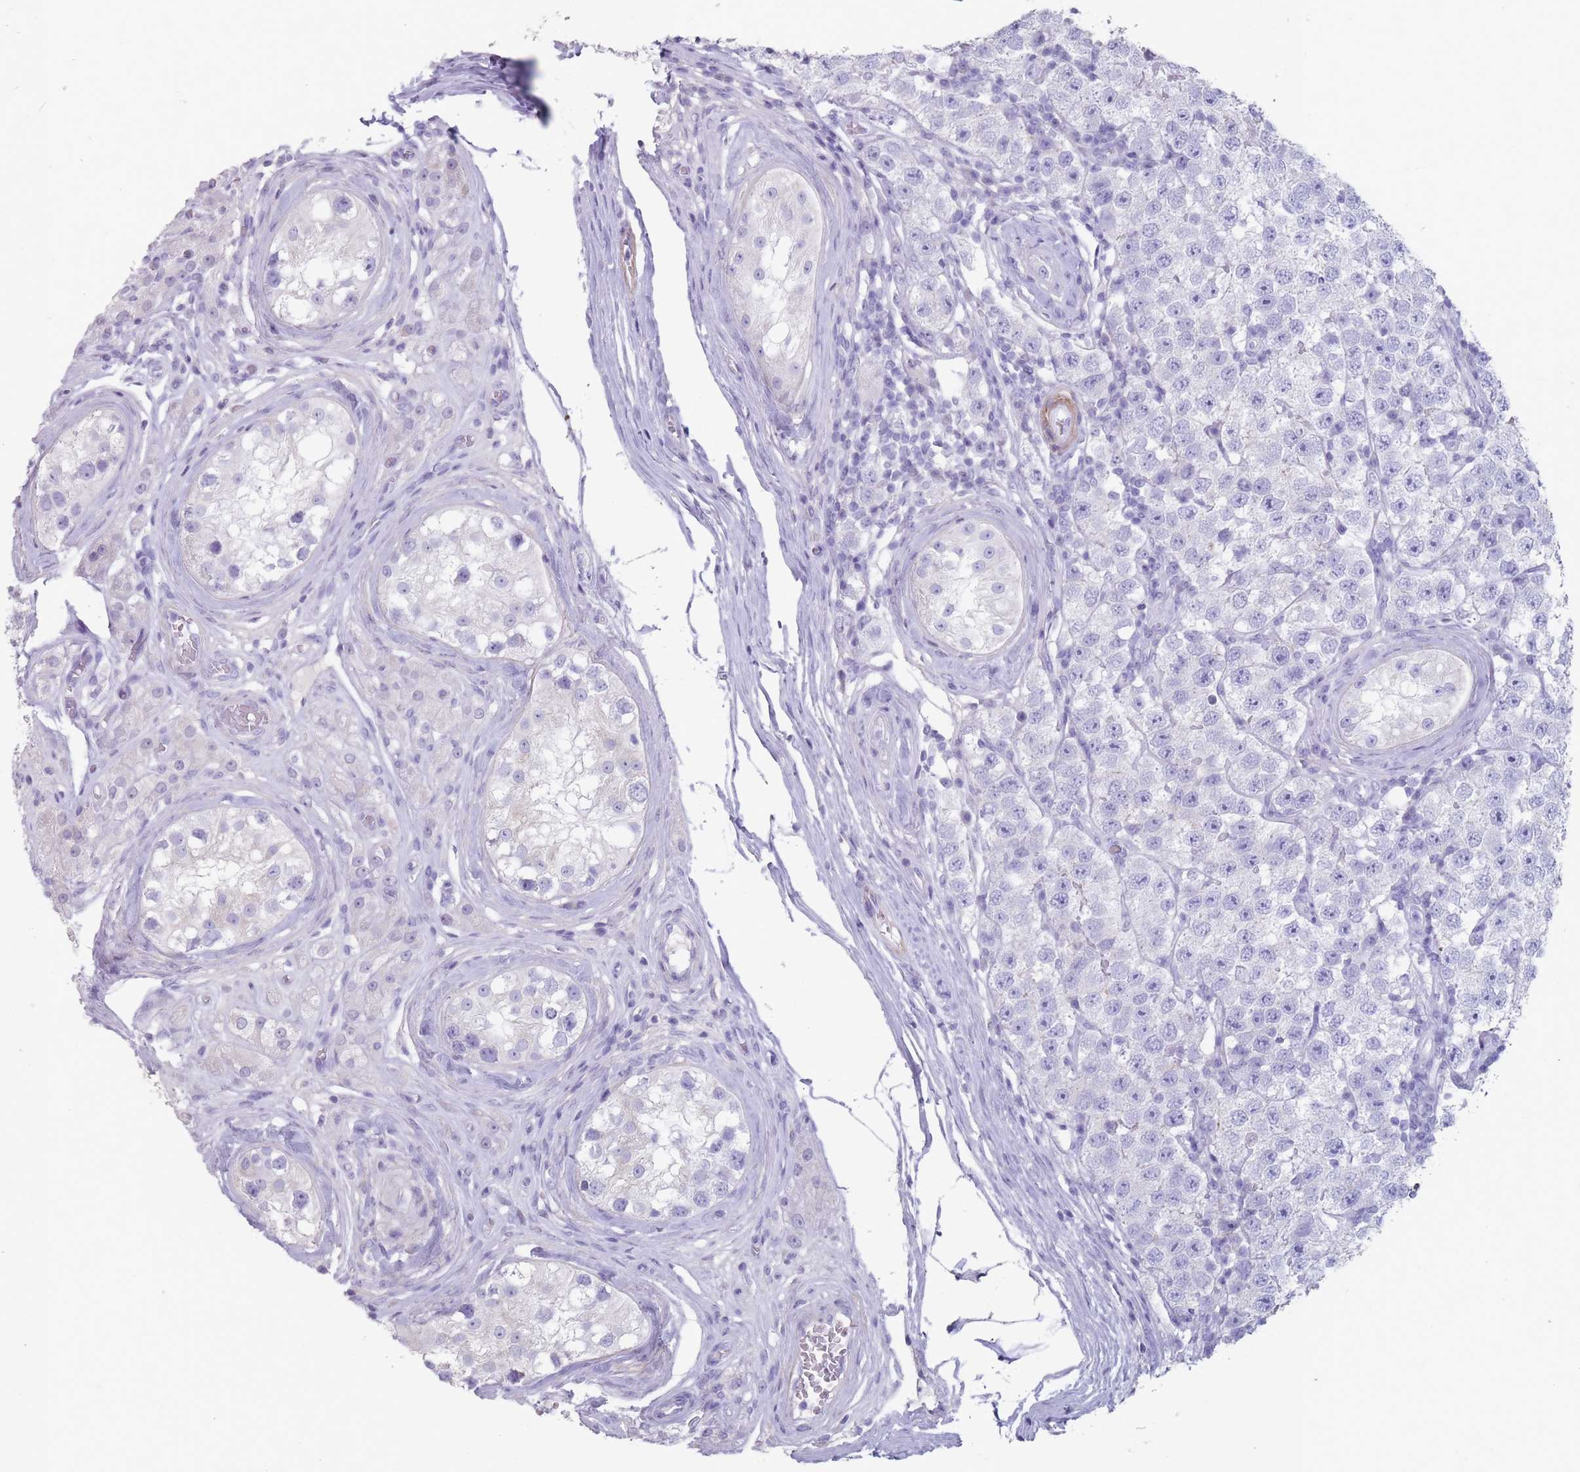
{"staining": {"intensity": "negative", "quantity": "none", "location": "none"}, "tissue": "testis cancer", "cell_type": "Tumor cells", "image_type": "cancer", "snomed": [{"axis": "morphology", "description": "Seminoma, NOS"}, {"axis": "topography", "description": "Testis"}], "caption": "The photomicrograph reveals no significant staining in tumor cells of seminoma (testis).", "gene": "RHBG", "patient": {"sex": "male", "age": 34}}